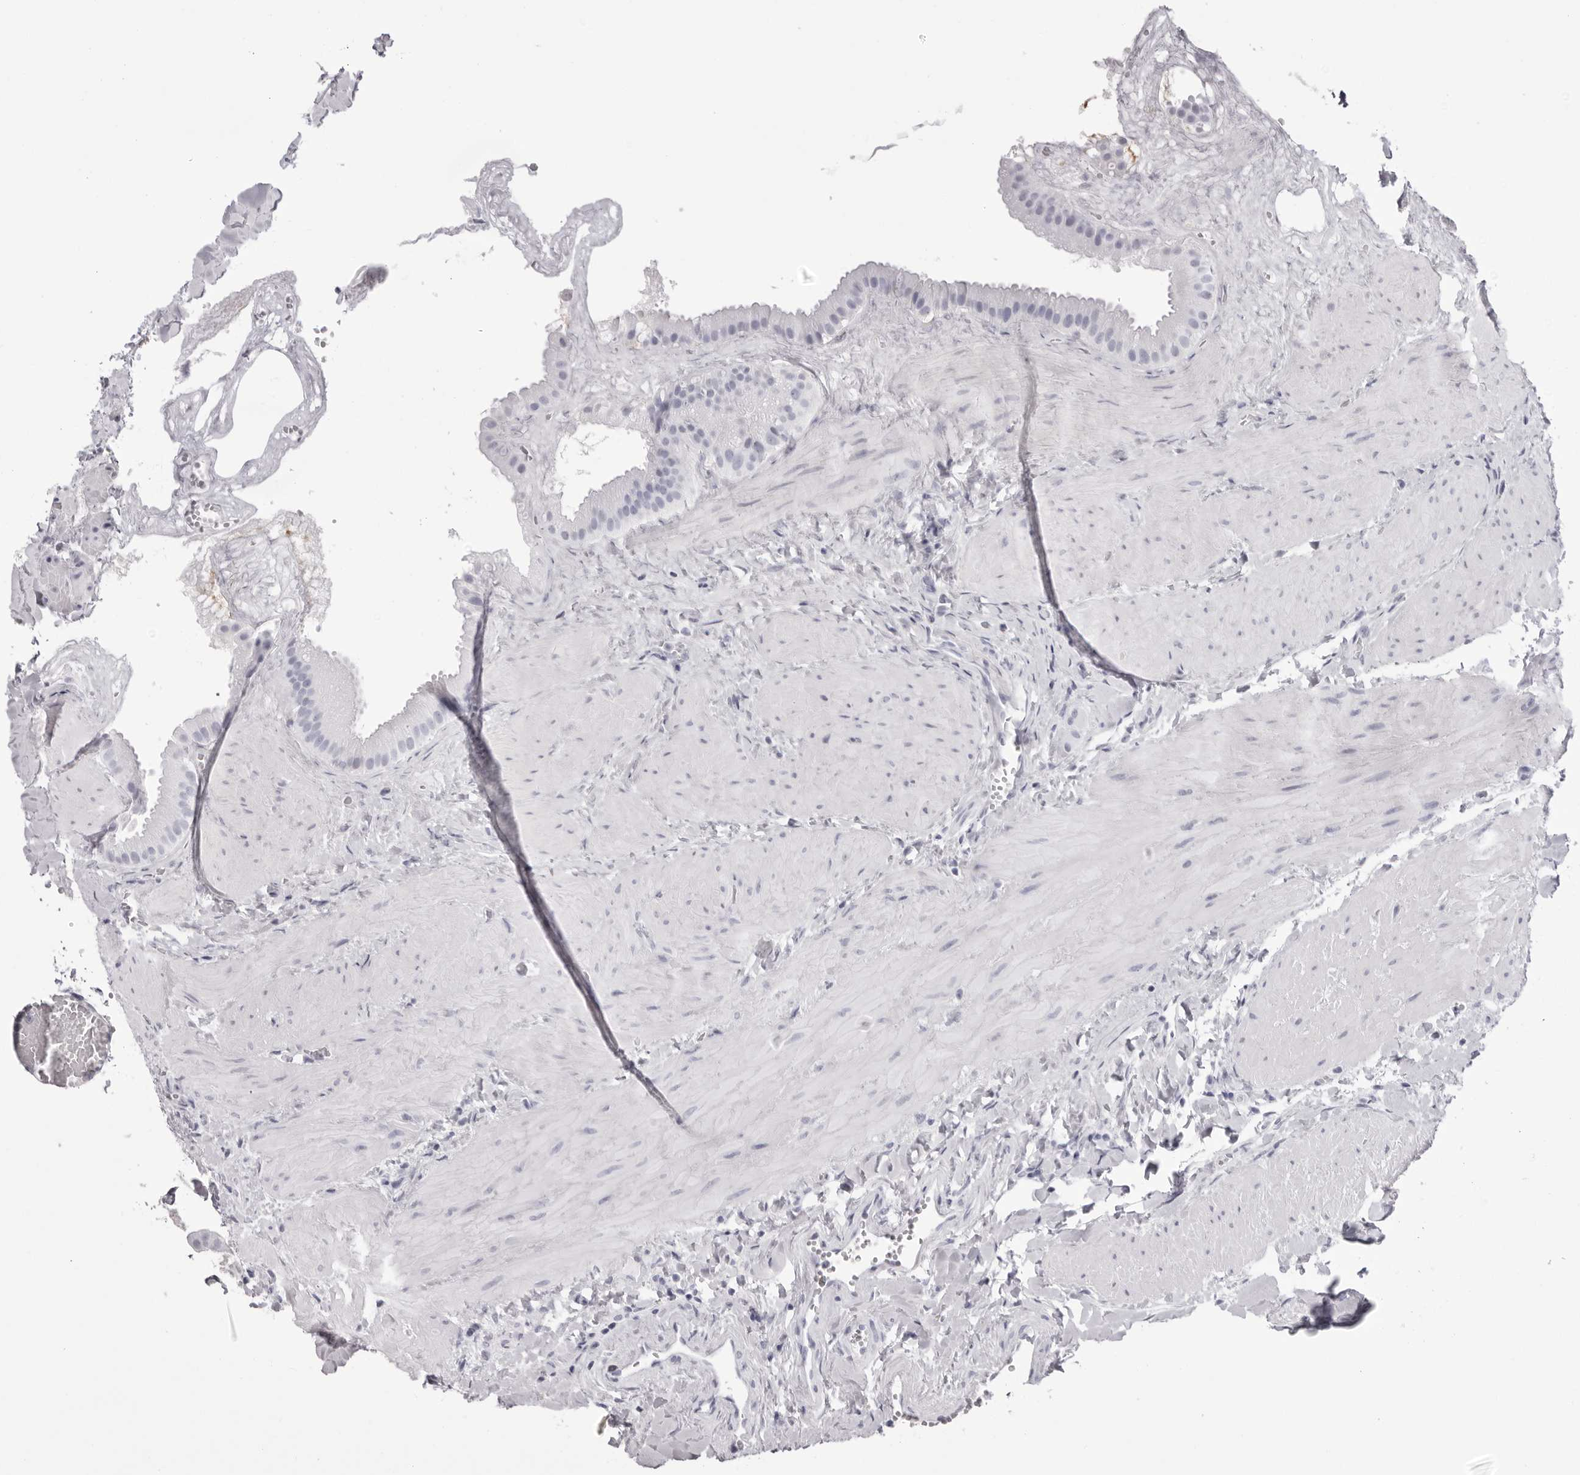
{"staining": {"intensity": "negative", "quantity": "none", "location": "none"}, "tissue": "gallbladder", "cell_type": "Glandular cells", "image_type": "normal", "snomed": [{"axis": "morphology", "description": "Normal tissue, NOS"}, {"axis": "topography", "description": "Gallbladder"}], "caption": "Immunohistochemistry histopathology image of unremarkable gallbladder: human gallbladder stained with DAB demonstrates no significant protein positivity in glandular cells.", "gene": "TMOD4", "patient": {"sex": "male", "age": 55}}